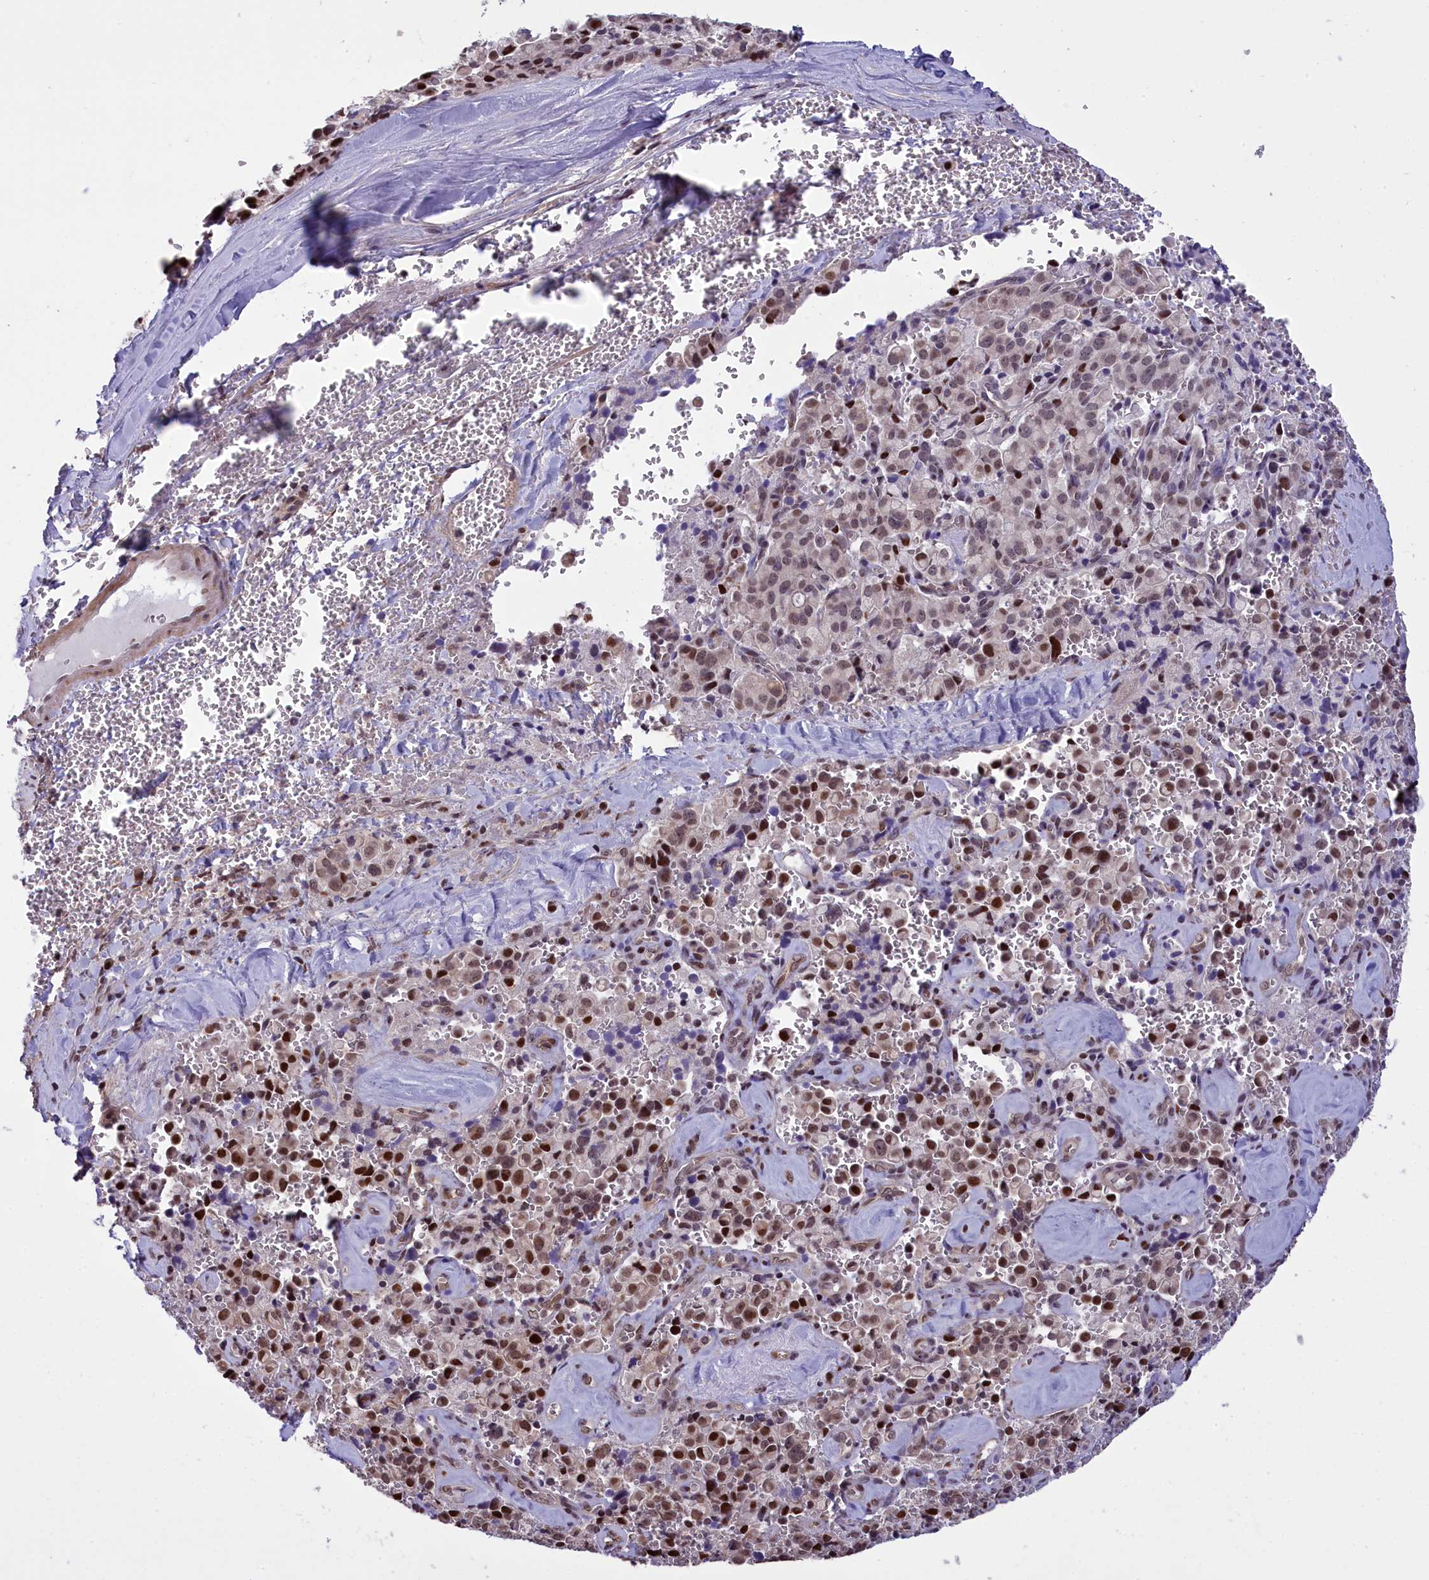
{"staining": {"intensity": "strong", "quantity": "25%-75%", "location": "nuclear"}, "tissue": "pancreatic cancer", "cell_type": "Tumor cells", "image_type": "cancer", "snomed": [{"axis": "morphology", "description": "Adenocarcinoma, NOS"}, {"axis": "topography", "description": "Pancreas"}], "caption": "Immunohistochemistry (IHC) photomicrograph of neoplastic tissue: human pancreatic adenocarcinoma stained using immunohistochemistry (IHC) reveals high levels of strong protein expression localized specifically in the nuclear of tumor cells, appearing as a nuclear brown color.", "gene": "RELB", "patient": {"sex": "male", "age": 65}}